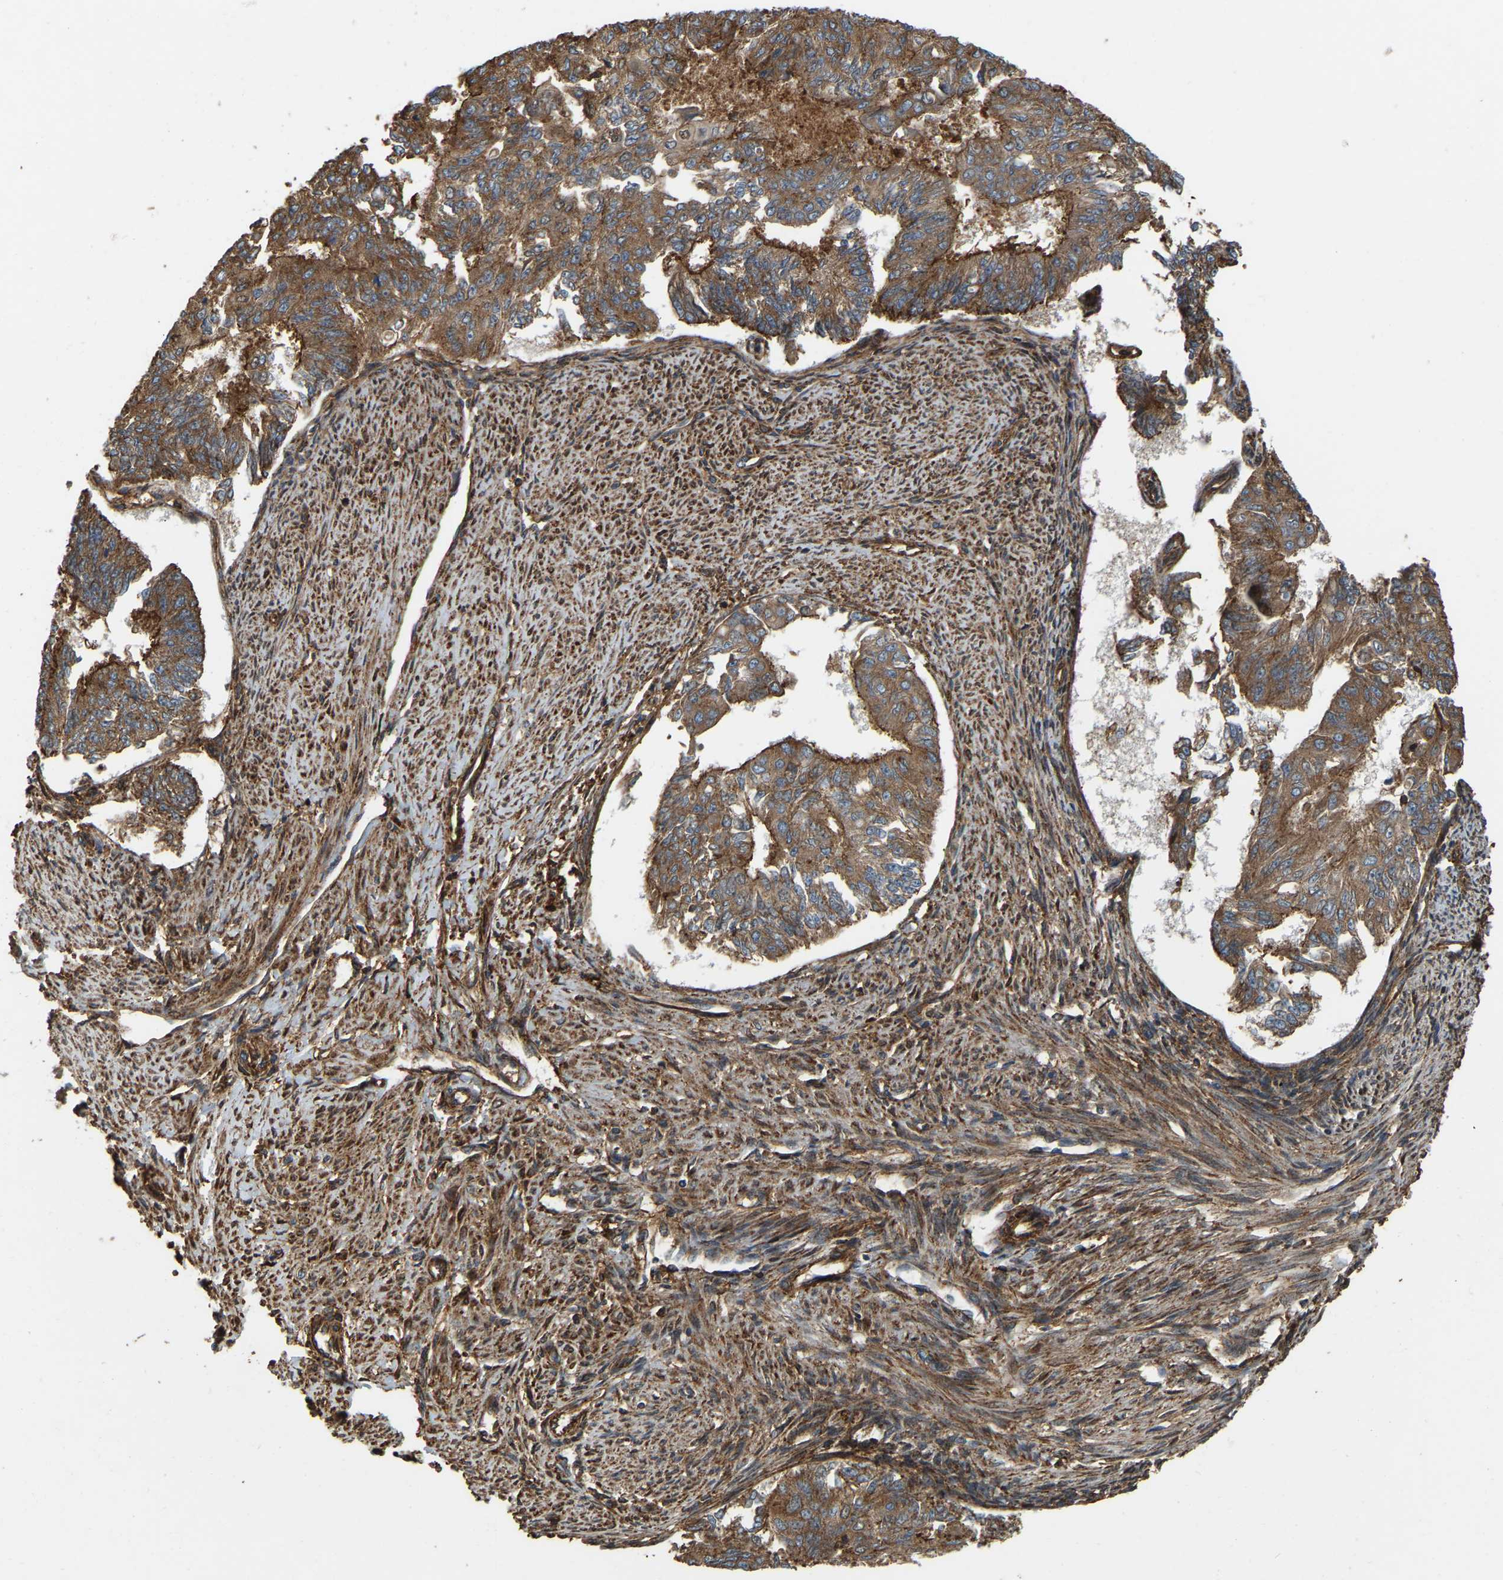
{"staining": {"intensity": "moderate", "quantity": ">75%", "location": "cytoplasmic/membranous"}, "tissue": "endometrial cancer", "cell_type": "Tumor cells", "image_type": "cancer", "snomed": [{"axis": "morphology", "description": "Adenocarcinoma, NOS"}, {"axis": "topography", "description": "Endometrium"}], "caption": "Human adenocarcinoma (endometrial) stained with a brown dye reveals moderate cytoplasmic/membranous positive positivity in approximately >75% of tumor cells.", "gene": "SAMD9L", "patient": {"sex": "female", "age": 32}}